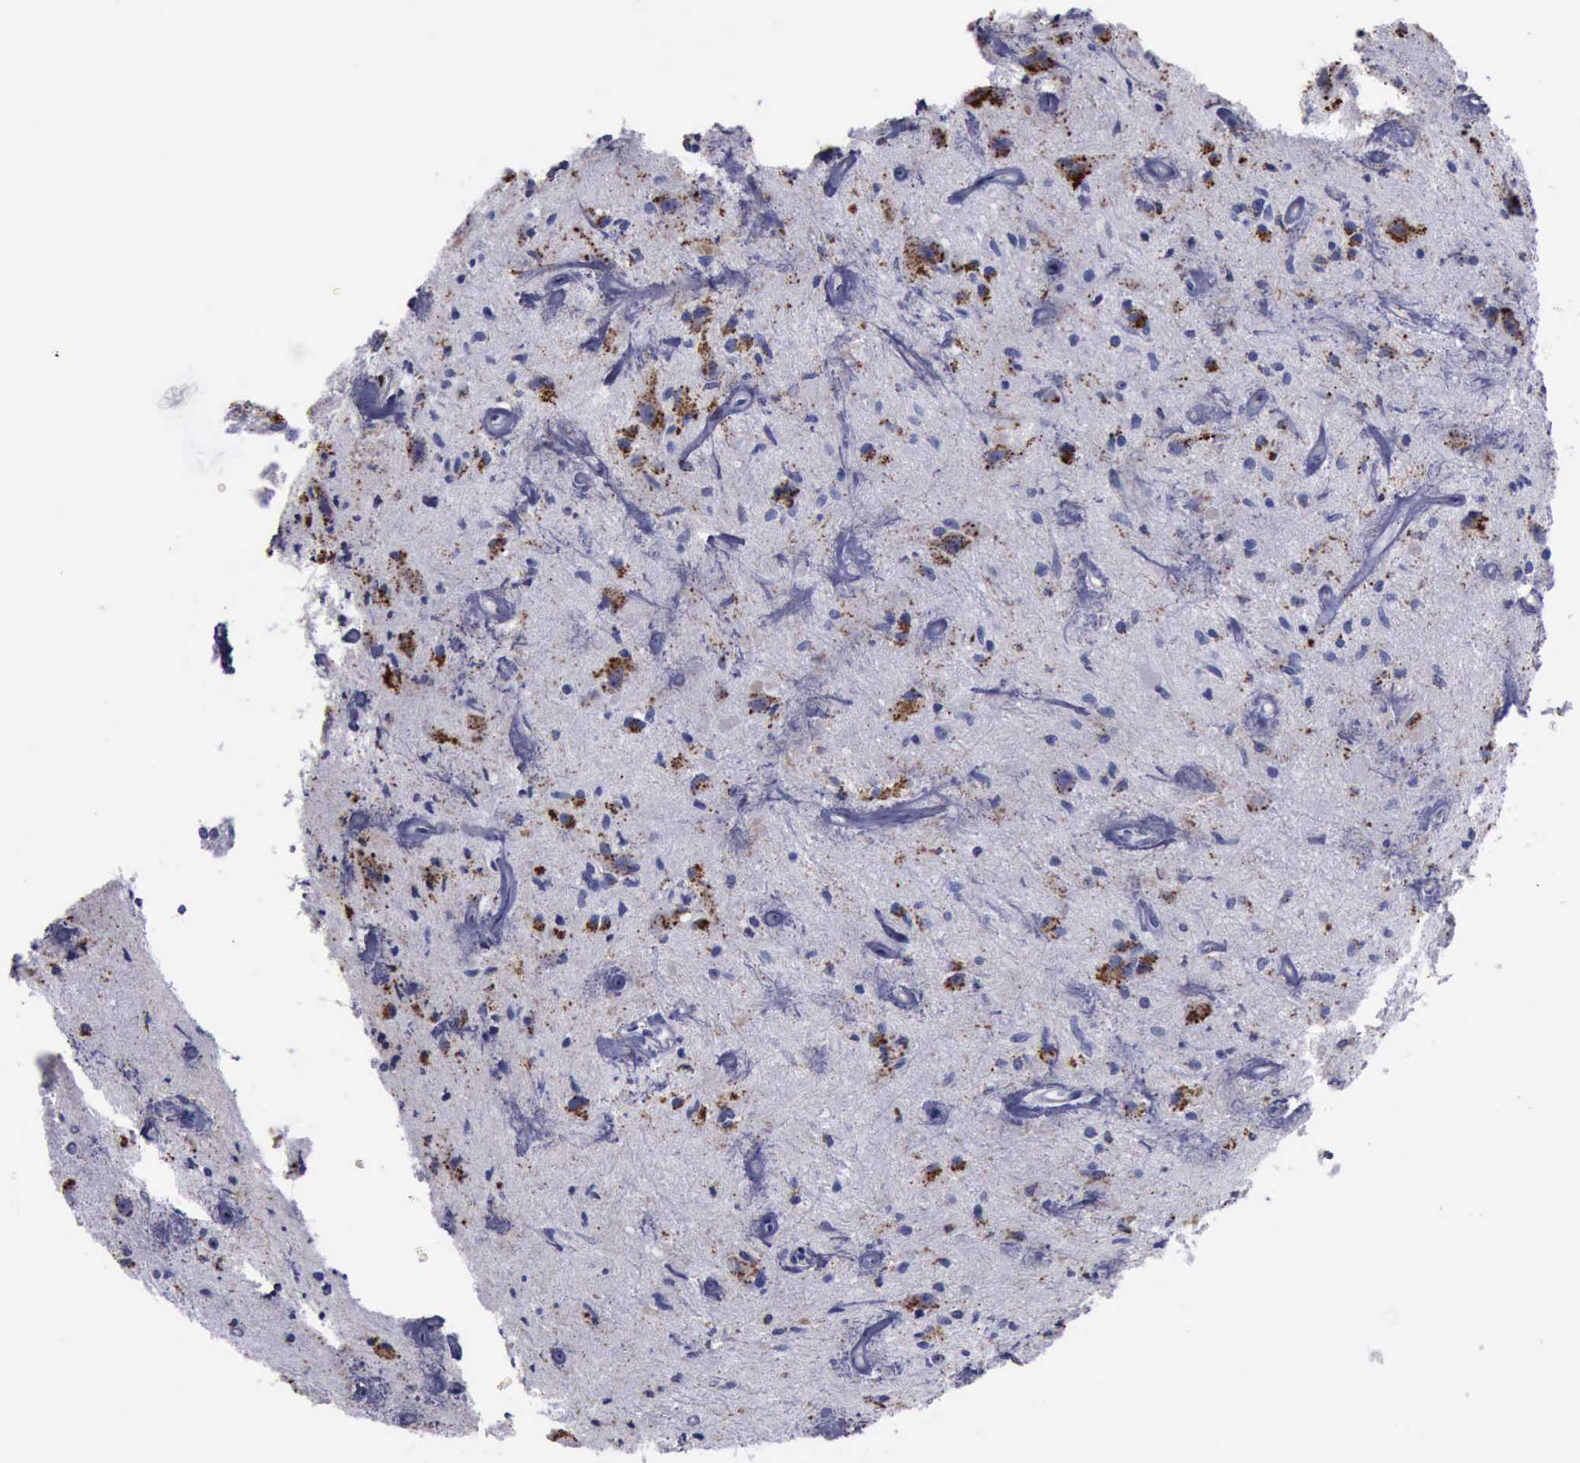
{"staining": {"intensity": "strong", "quantity": "25%-75%", "location": "cytoplasmic/membranous"}, "tissue": "glioma", "cell_type": "Tumor cells", "image_type": "cancer", "snomed": [{"axis": "morphology", "description": "Glioma, malignant, Low grade"}, {"axis": "topography", "description": "Brain"}], "caption": "Malignant low-grade glioma was stained to show a protein in brown. There is high levels of strong cytoplasmic/membranous positivity in approximately 25%-75% of tumor cells.", "gene": "CTSD", "patient": {"sex": "female", "age": 15}}